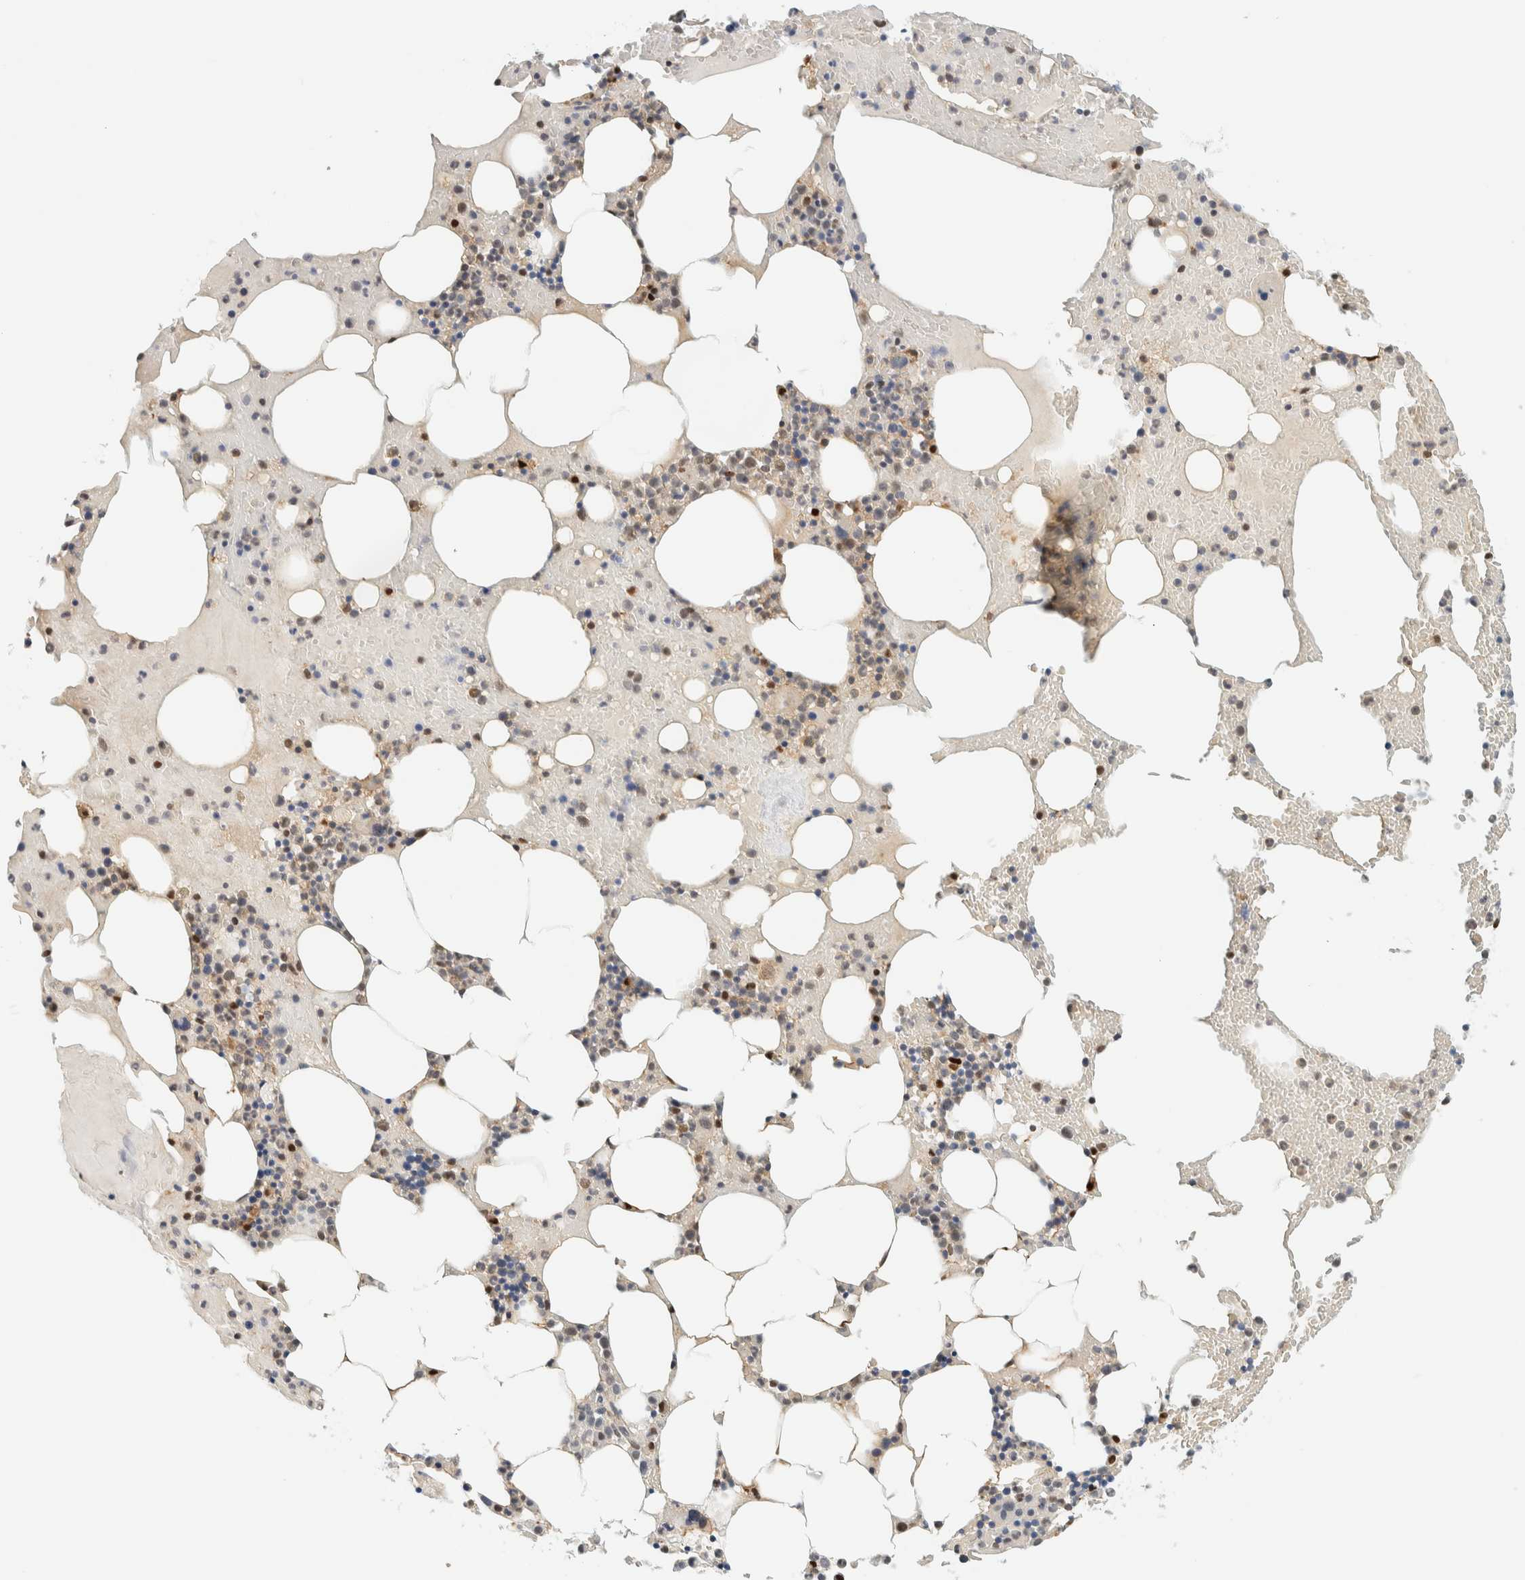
{"staining": {"intensity": "moderate", "quantity": "<25%", "location": "cytoplasmic/membranous"}, "tissue": "bone marrow", "cell_type": "Hematopoietic cells", "image_type": "normal", "snomed": [{"axis": "morphology", "description": "Normal tissue, NOS"}, {"axis": "morphology", "description": "Inflammation, NOS"}, {"axis": "topography", "description": "Bone marrow"}], "caption": "Bone marrow stained with DAB immunohistochemistry demonstrates low levels of moderate cytoplasmic/membranous expression in approximately <25% of hematopoietic cells. Nuclei are stained in blue.", "gene": "ZBTB37", "patient": {"sex": "male", "age": 68}}